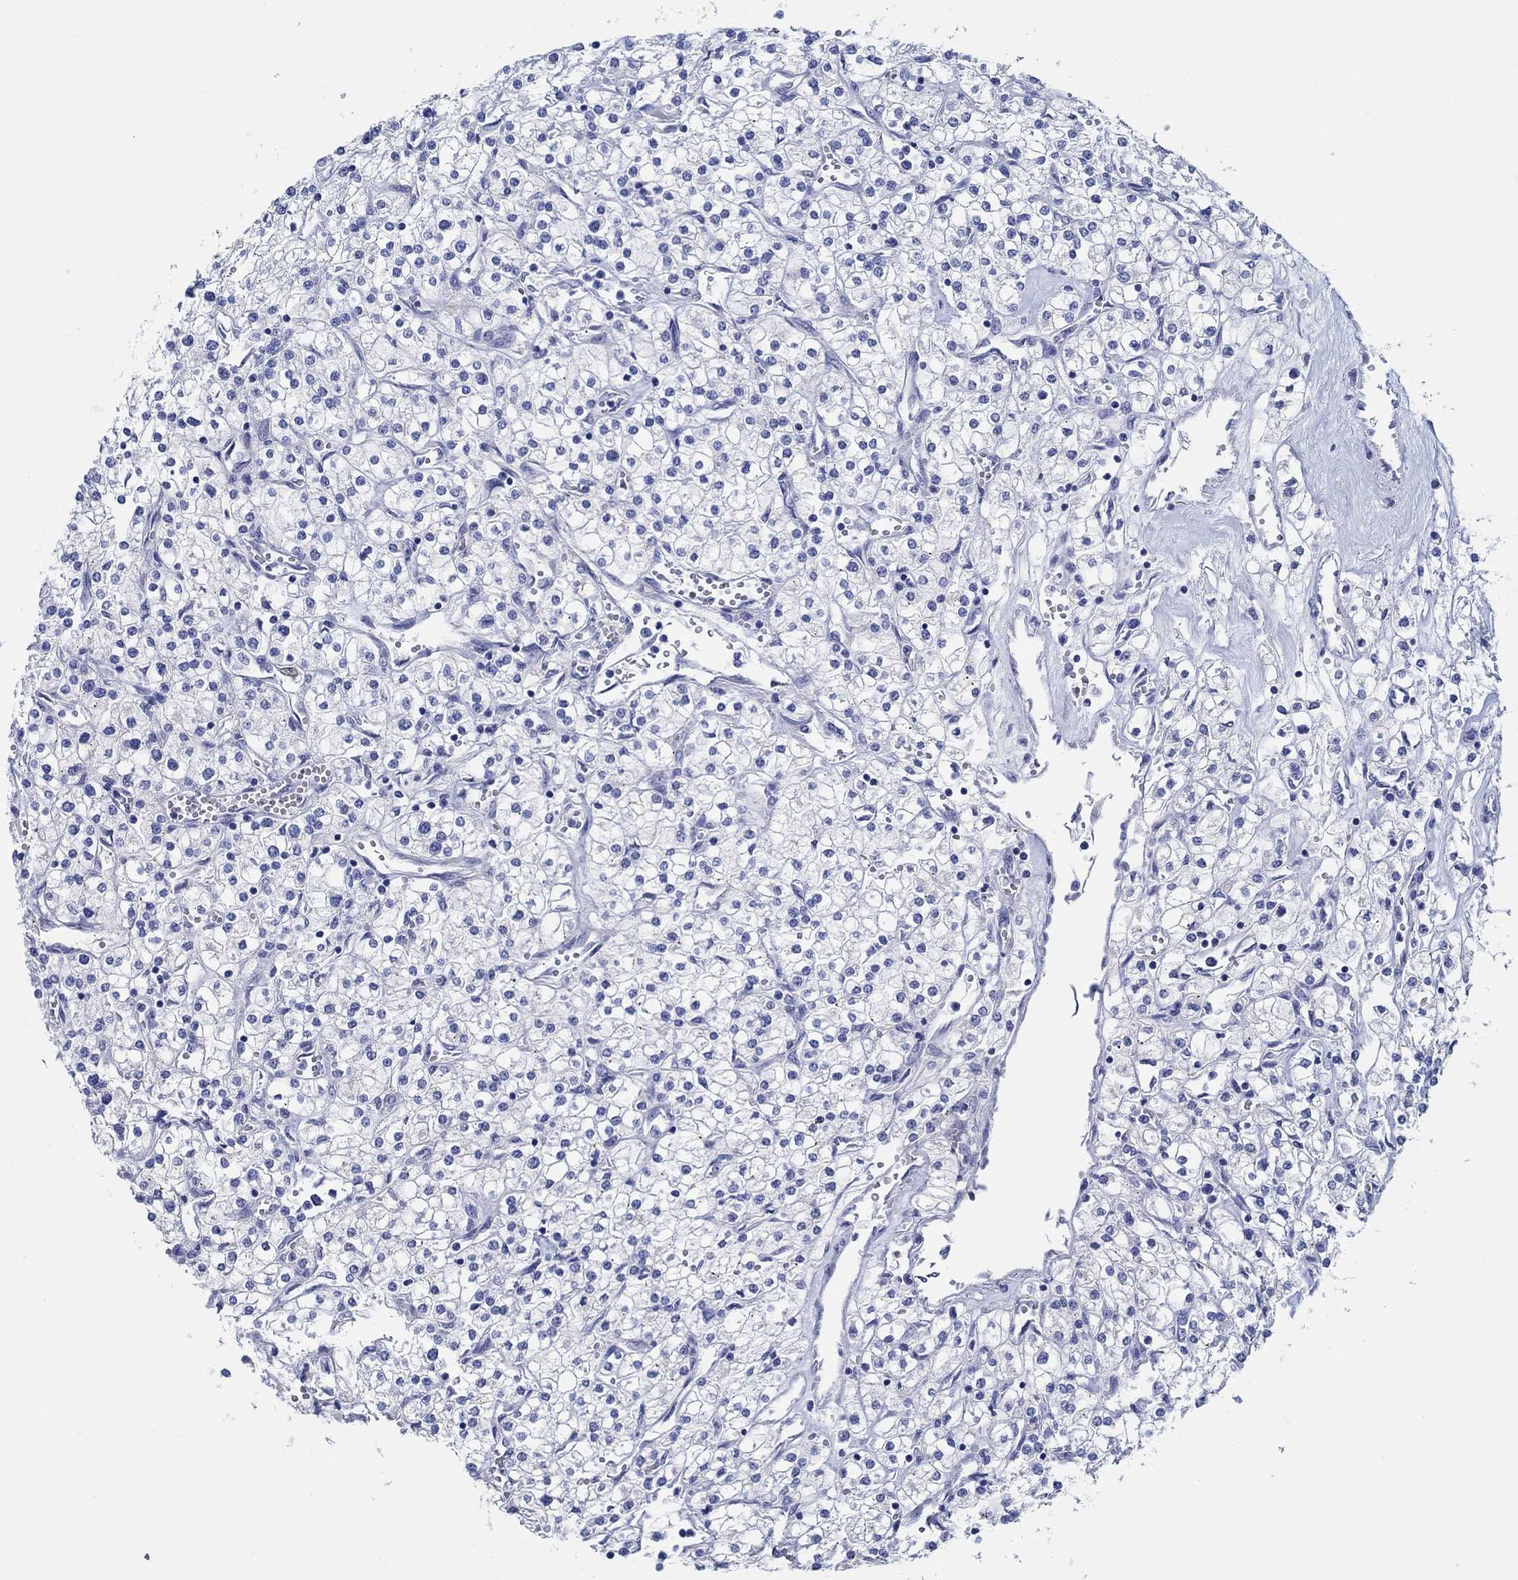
{"staining": {"intensity": "negative", "quantity": "none", "location": "none"}, "tissue": "renal cancer", "cell_type": "Tumor cells", "image_type": "cancer", "snomed": [{"axis": "morphology", "description": "Adenocarcinoma, NOS"}, {"axis": "topography", "description": "Kidney"}], "caption": "IHC of renal cancer (adenocarcinoma) displays no expression in tumor cells.", "gene": "IGFBP6", "patient": {"sex": "male", "age": 80}}